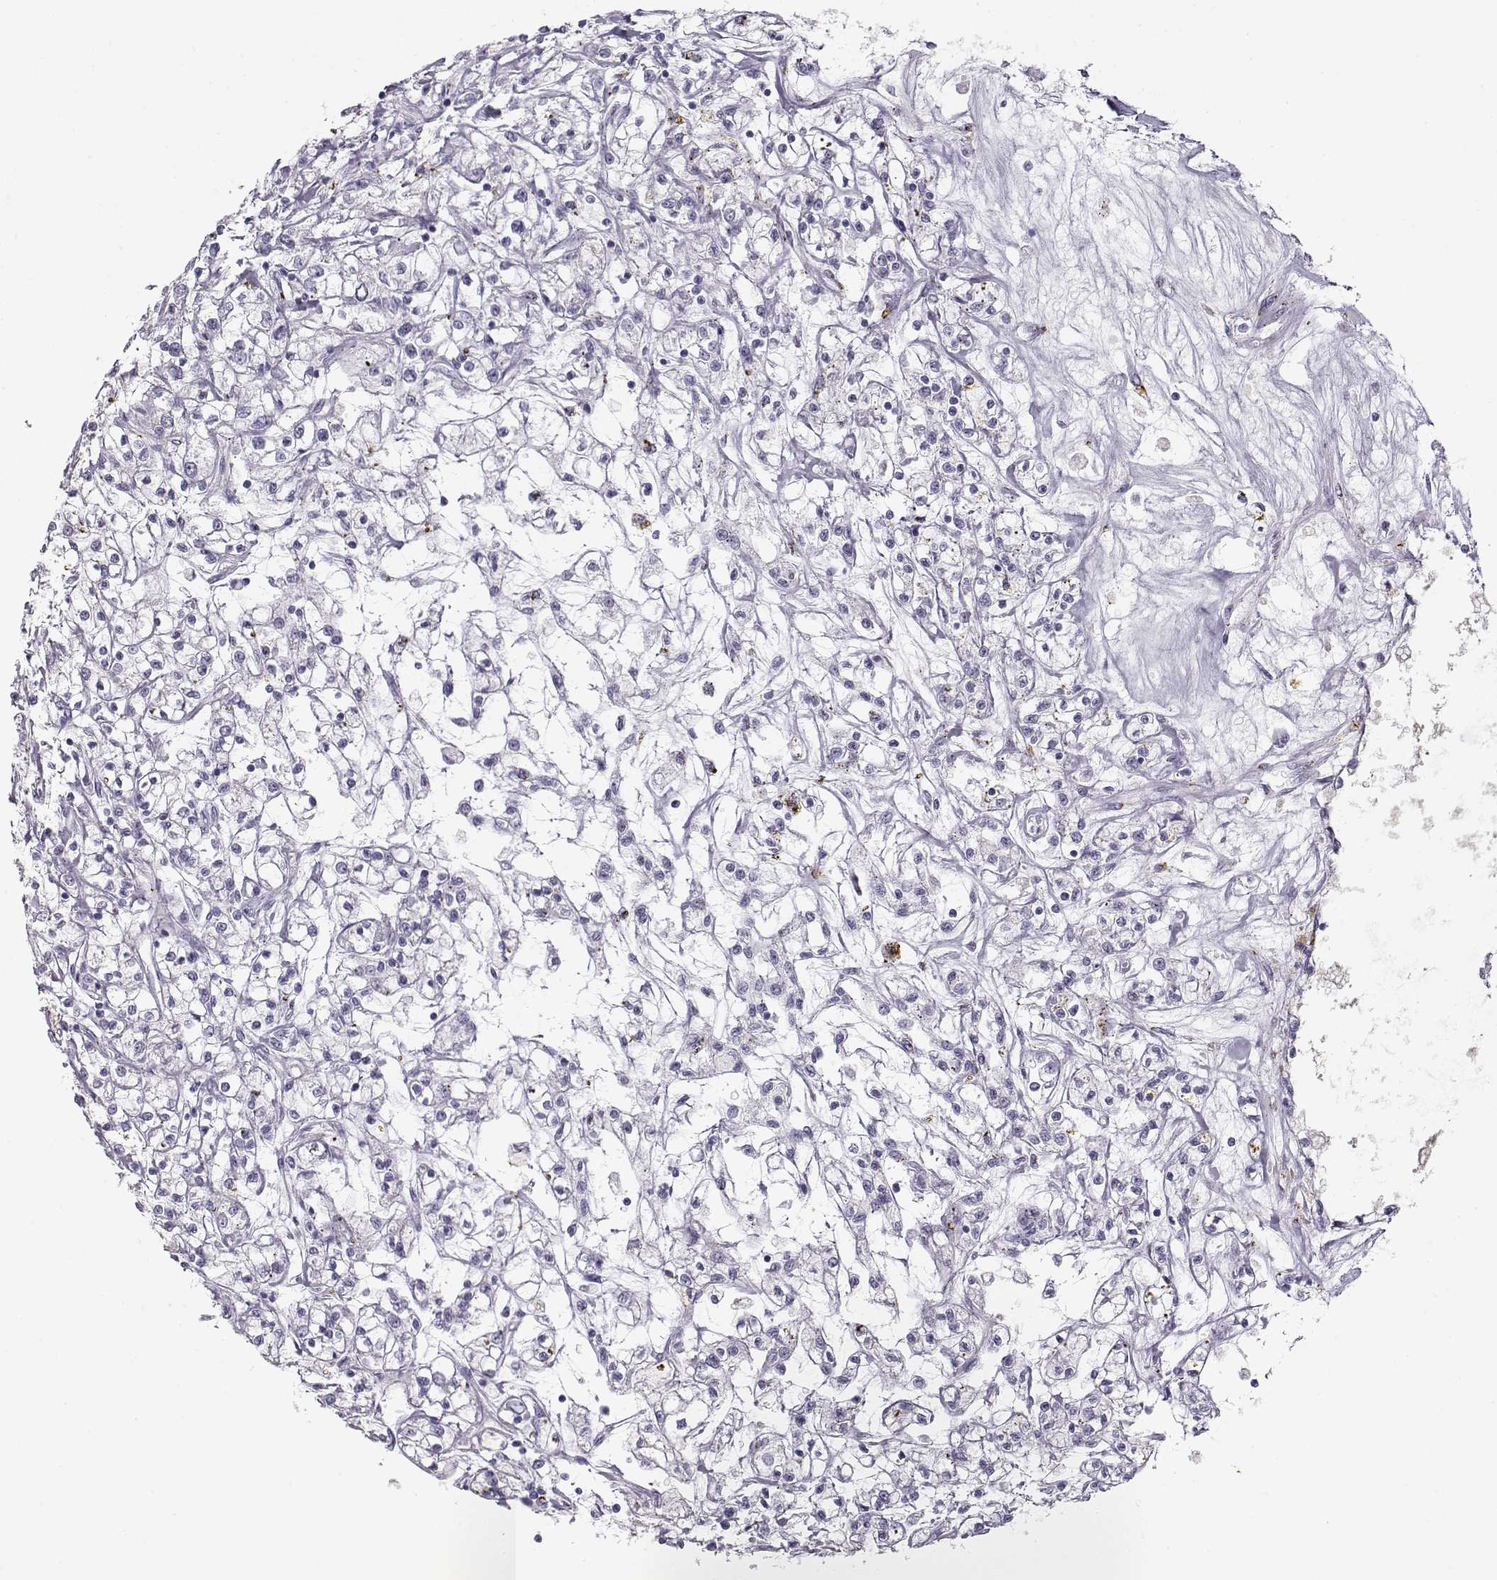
{"staining": {"intensity": "negative", "quantity": "none", "location": "none"}, "tissue": "renal cancer", "cell_type": "Tumor cells", "image_type": "cancer", "snomed": [{"axis": "morphology", "description": "Adenocarcinoma, NOS"}, {"axis": "topography", "description": "Kidney"}], "caption": "This is an immunohistochemistry (IHC) image of adenocarcinoma (renal). There is no staining in tumor cells.", "gene": "S100B", "patient": {"sex": "female", "age": 59}}